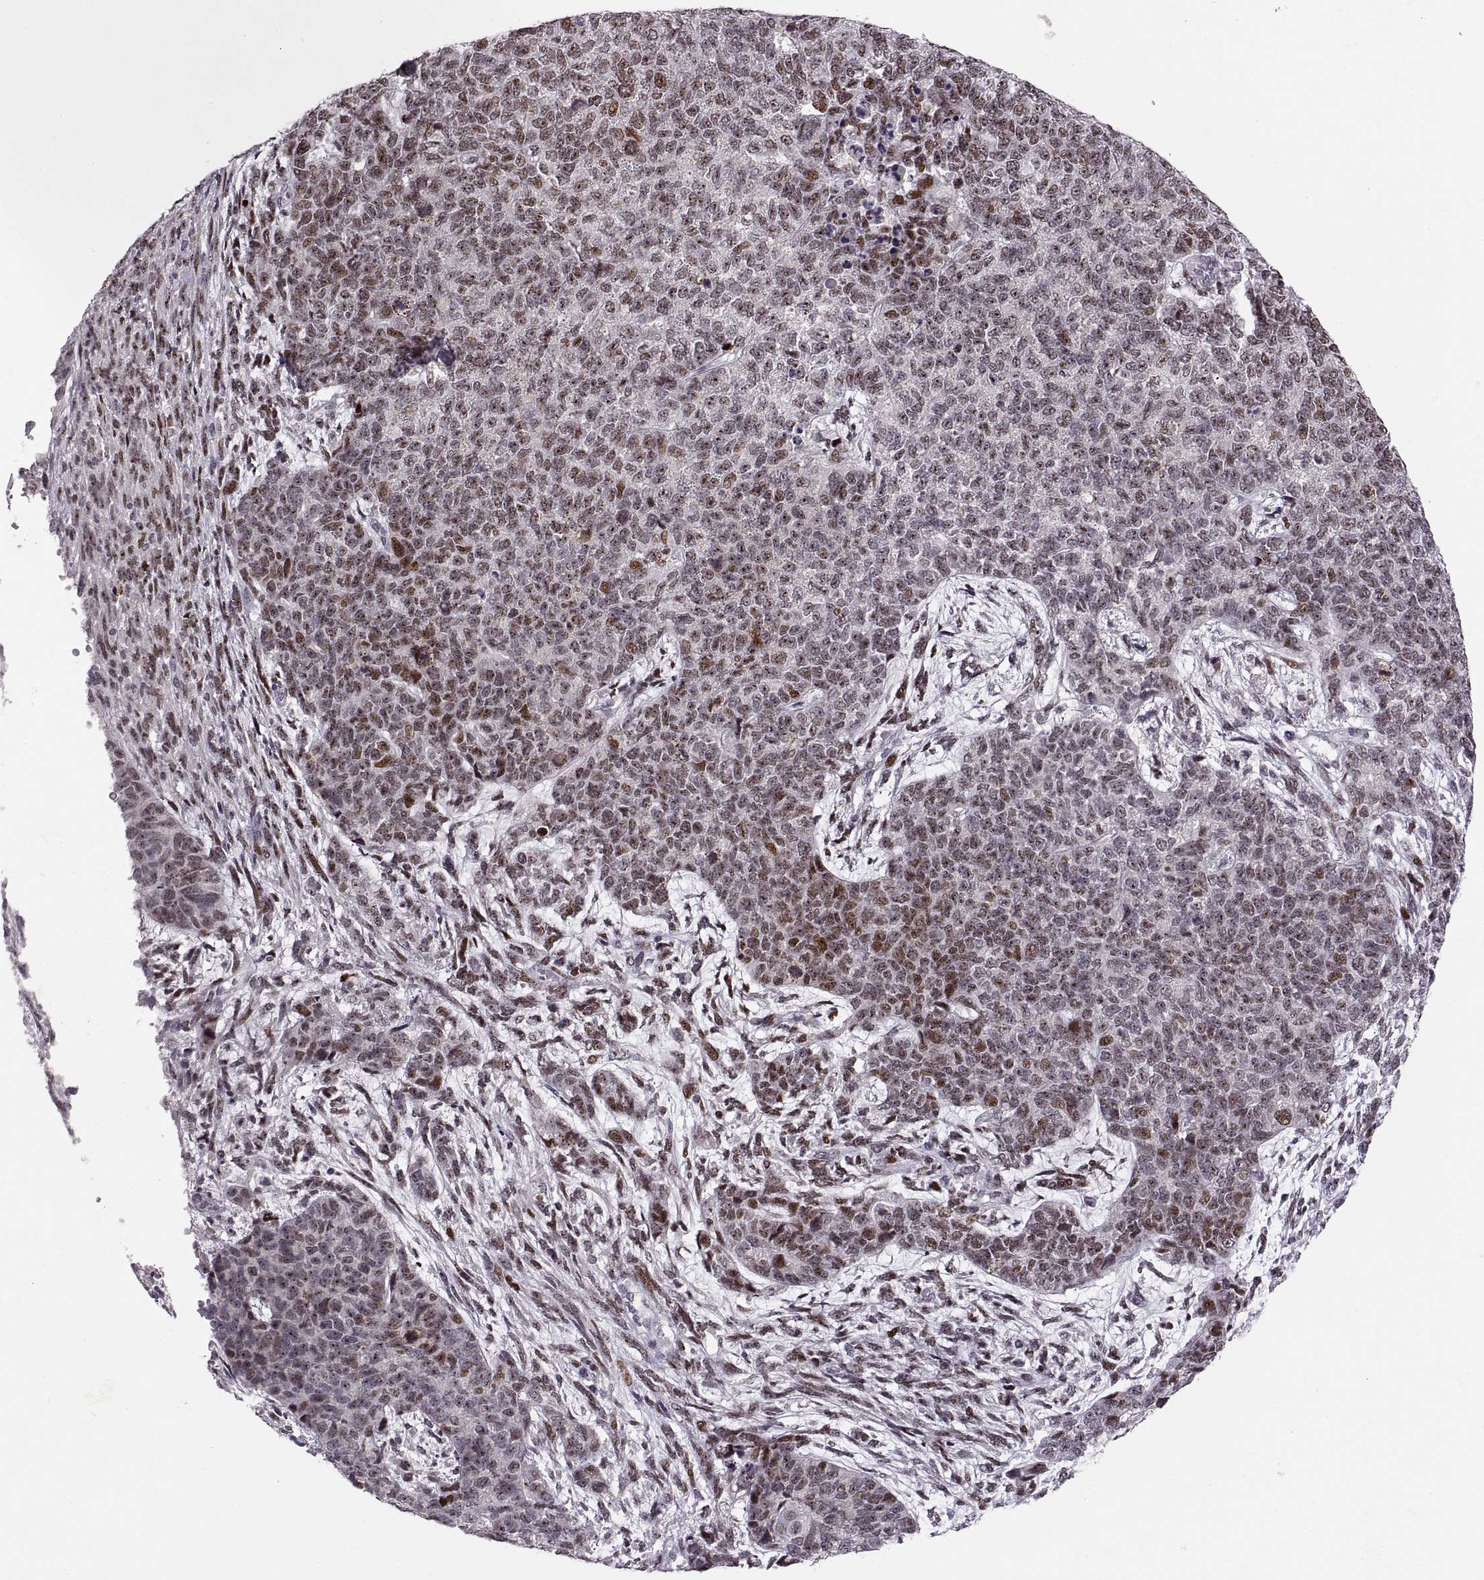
{"staining": {"intensity": "moderate", "quantity": "25%-75%", "location": "nuclear"}, "tissue": "cervical cancer", "cell_type": "Tumor cells", "image_type": "cancer", "snomed": [{"axis": "morphology", "description": "Squamous cell carcinoma, NOS"}, {"axis": "topography", "description": "Cervix"}], "caption": "Cervical cancer was stained to show a protein in brown. There is medium levels of moderate nuclear expression in about 25%-75% of tumor cells.", "gene": "SNAI1", "patient": {"sex": "female", "age": 63}}